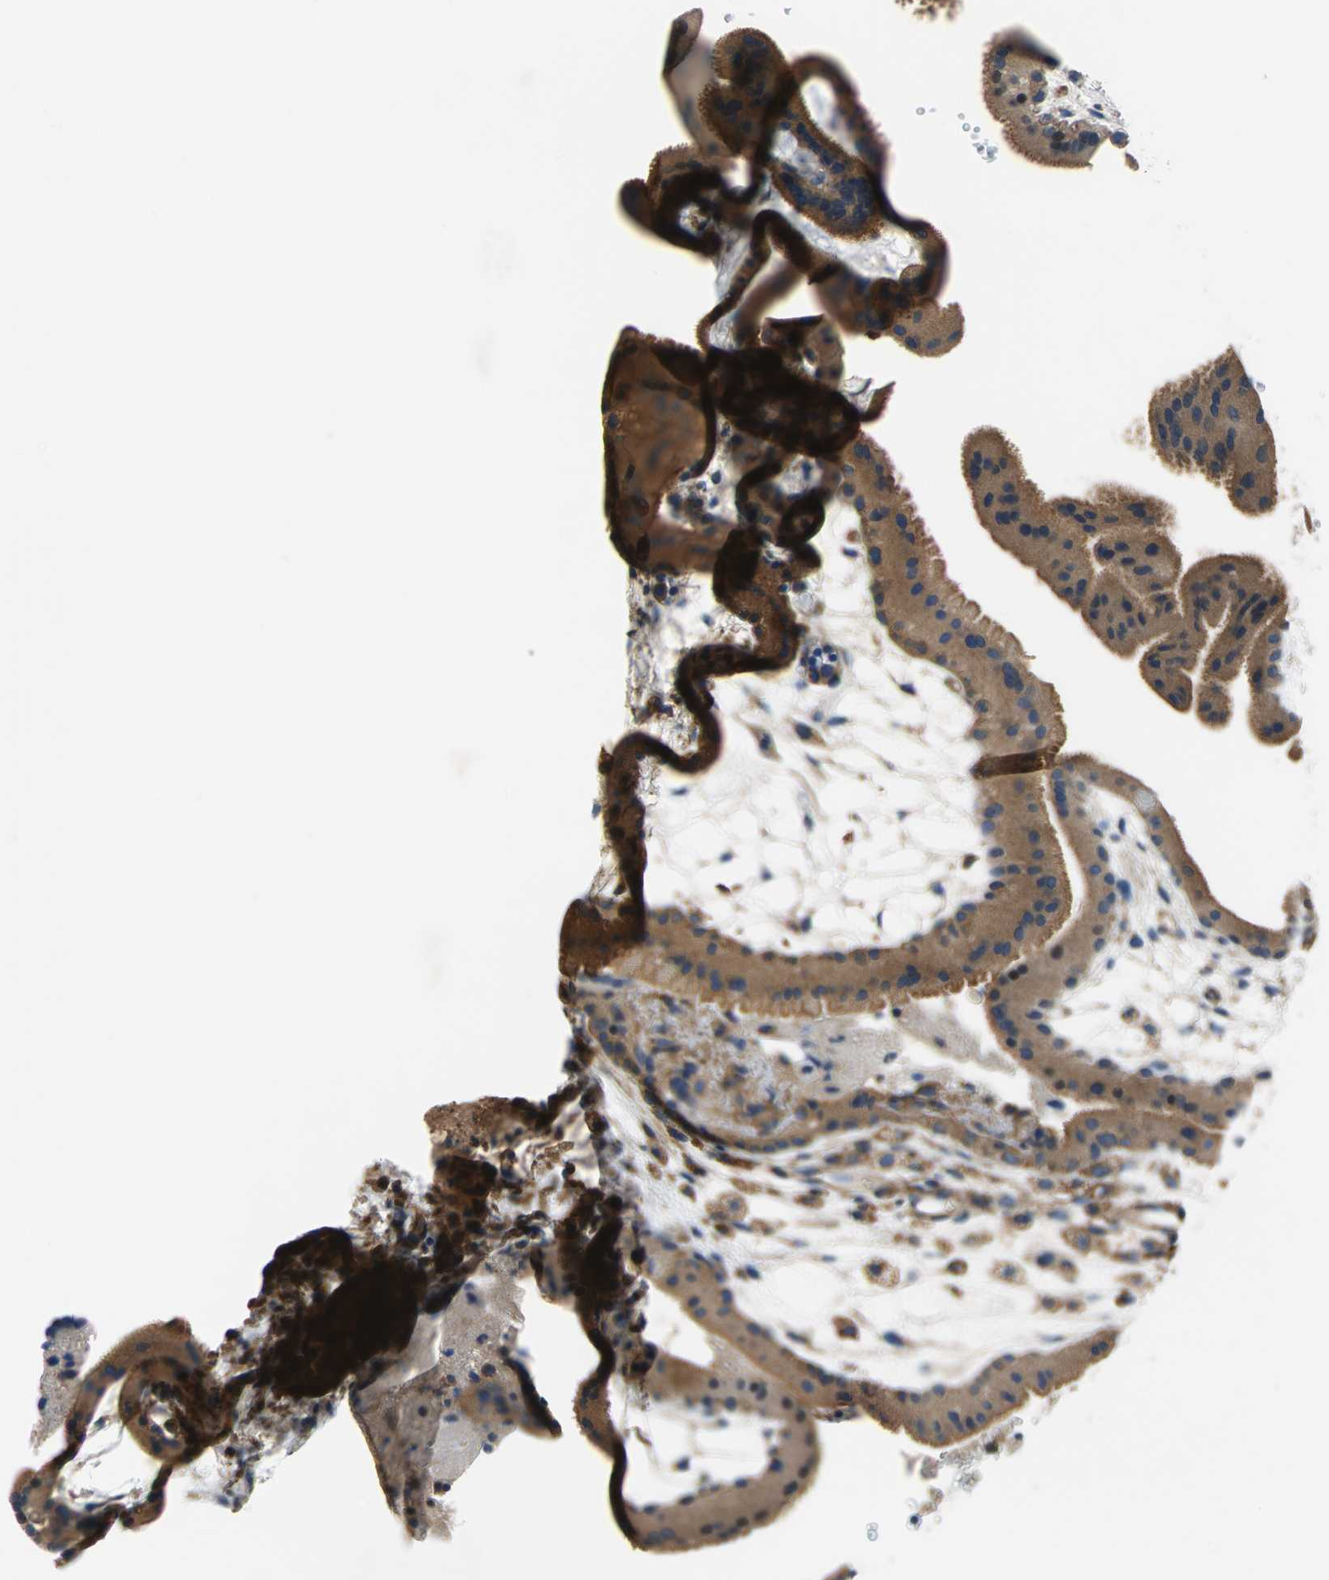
{"staining": {"intensity": "moderate", "quantity": ">75%", "location": "cytoplasmic/membranous"}, "tissue": "placenta", "cell_type": "Trophoblastic cells", "image_type": "normal", "snomed": [{"axis": "morphology", "description": "Normal tissue, NOS"}, {"axis": "topography", "description": "Placenta"}], "caption": "The image displays immunohistochemical staining of normal placenta. There is moderate cytoplasmic/membranous staining is appreciated in about >75% of trophoblastic cells. (DAB = brown stain, brightfield microscopy at high magnification).", "gene": "DDX3X", "patient": {"sex": "female", "age": 19}}